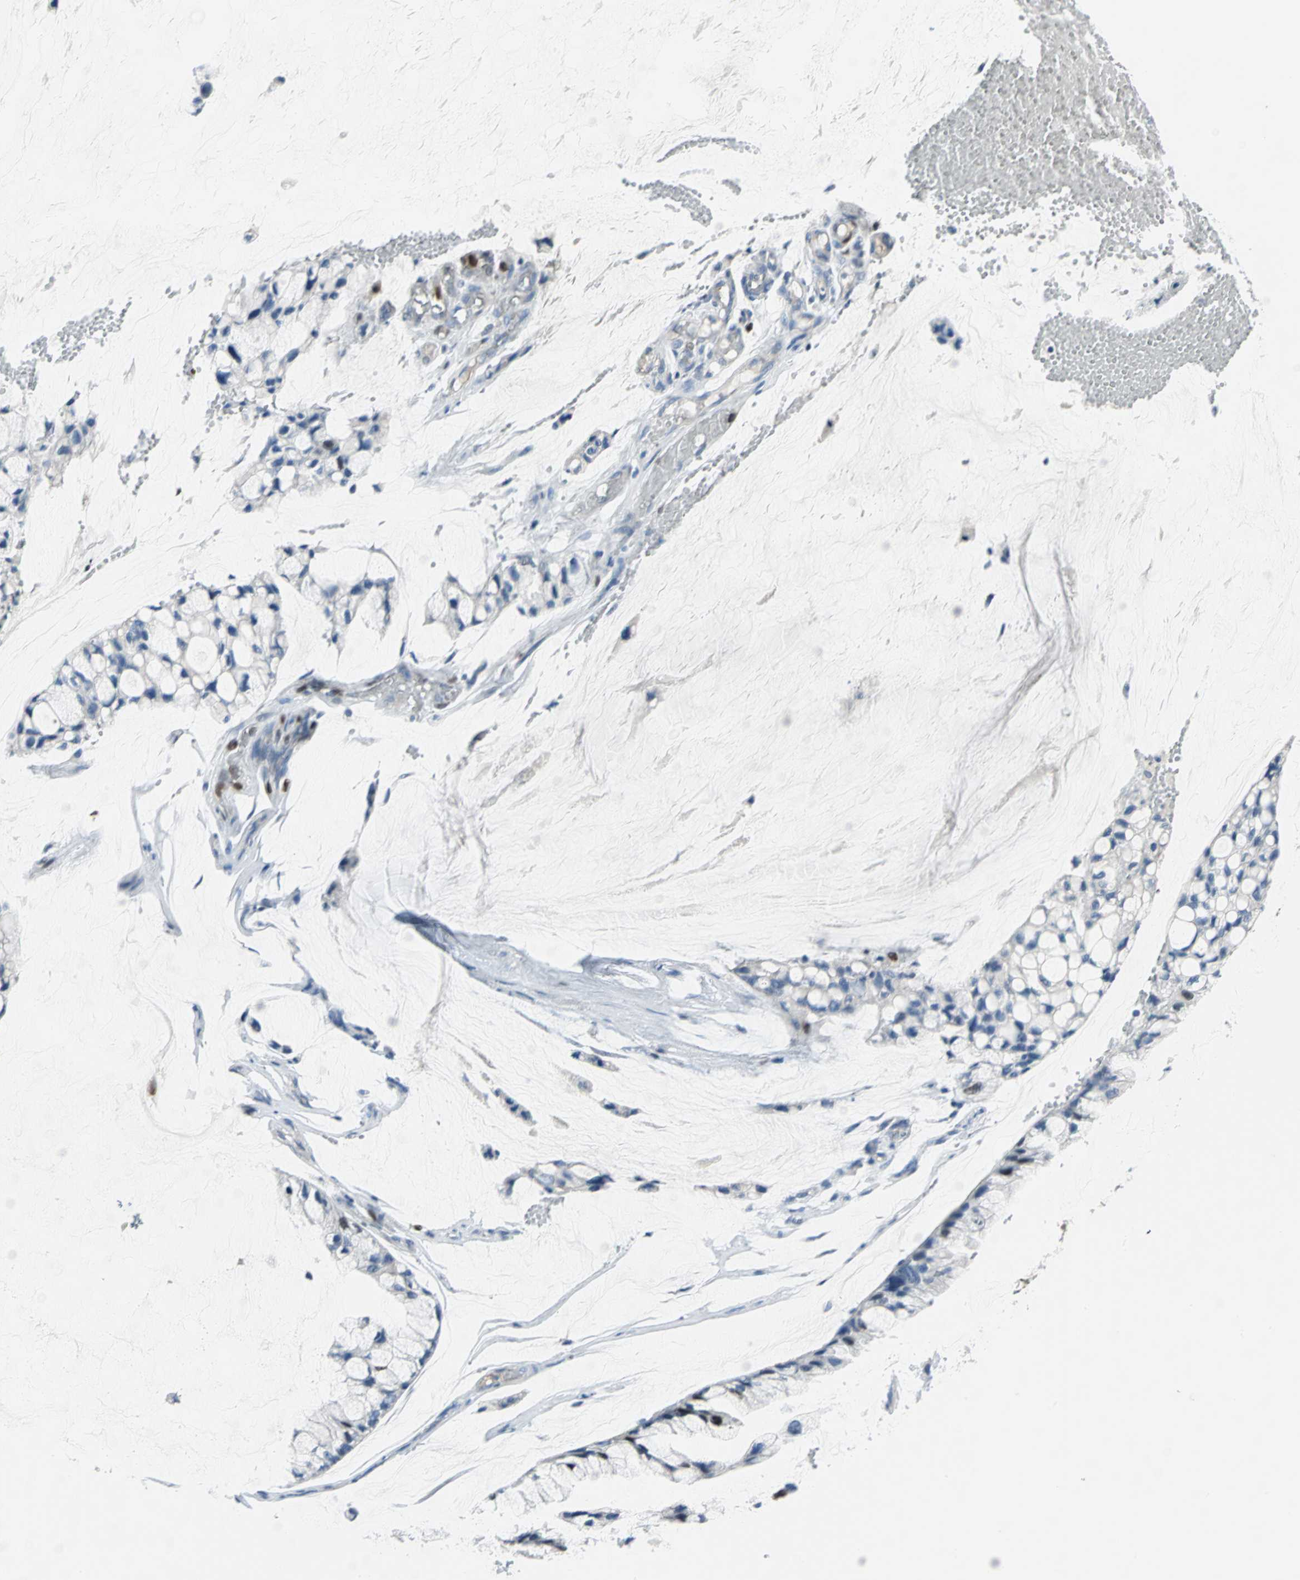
{"staining": {"intensity": "negative", "quantity": "none", "location": "none"}, "tissue": "ovarian cancer", "cell_type": "Tumor cells", "image_type": "cancer", "snomed": [{"axis": "morphology", "description": "Cystadenocarcinoma, mucinous, NOS"}, {"axis": "topography", "description": "Ovary"}], "caption": "An immunohistochemistry (IHC) micrograph of mucinous cystadenocarcinoma (ovarian) is shown. There is no staining in tumor cells of mucinous cystadenocarcinoma (ovarian). (DAB IHC with hematoxylin counter stain).", "gene": "MCM3", "patient": {"sex": "female", "age": 39}}